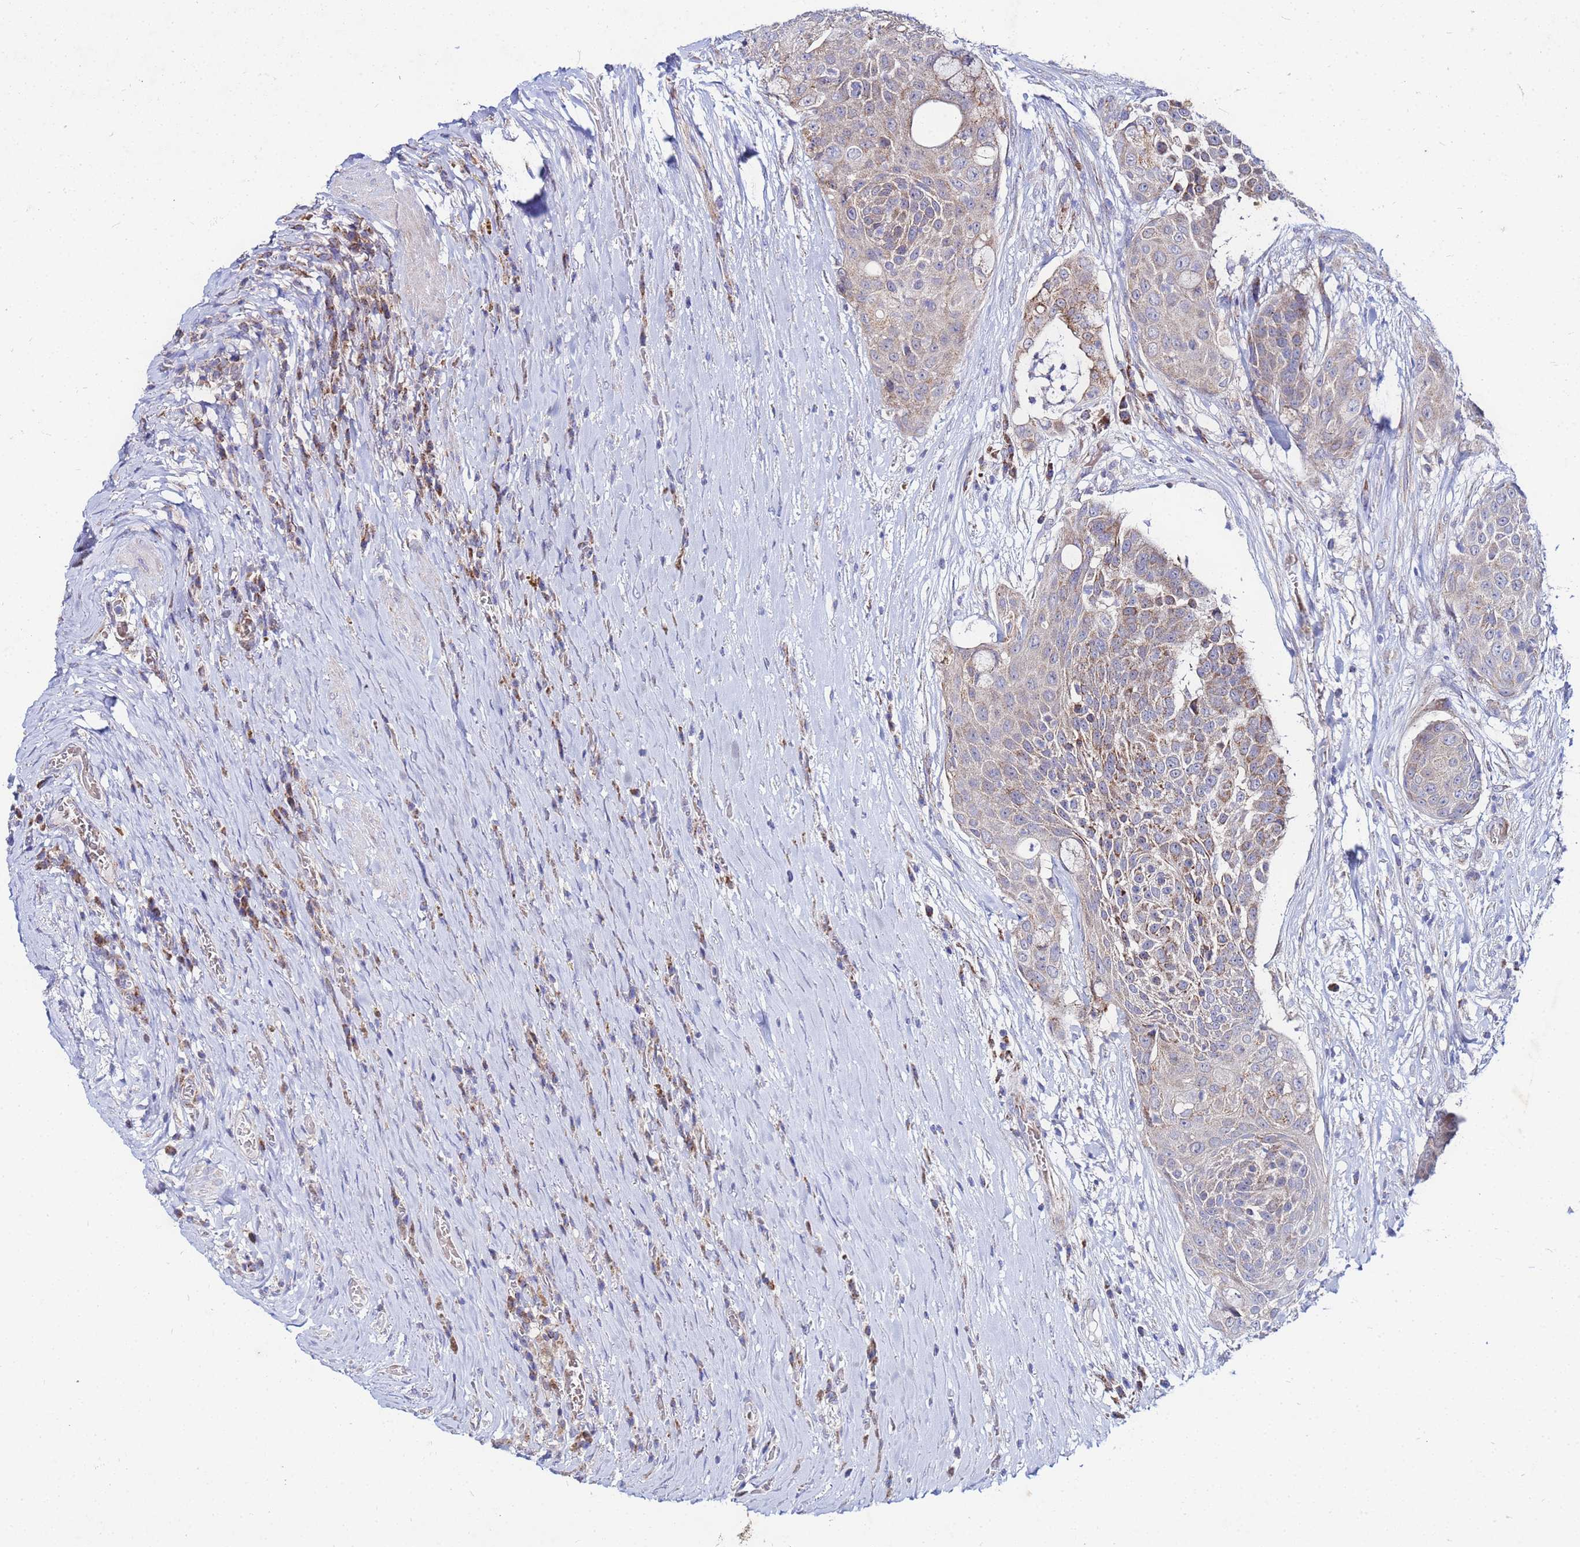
{"staining": {"intensity": "moderate", "quantity": "<25%", "location": "cytoplasmic/membranous"}, "tissue": "urothelial cancer", "cell_type": "Tumor cells", "image_type": "cancer", "snomed": [{"axis": "morphology", "description": "Urothelial carcinoma, High grade"}, {"axis": "topography", "description": "Urinary bladder"}], "caption": "Urothelial cancer stained with a protein marker shows moderate staining in tumor cells.", "gene": "FAHD2A", "patient": {"sex": "female", "age": 63}}